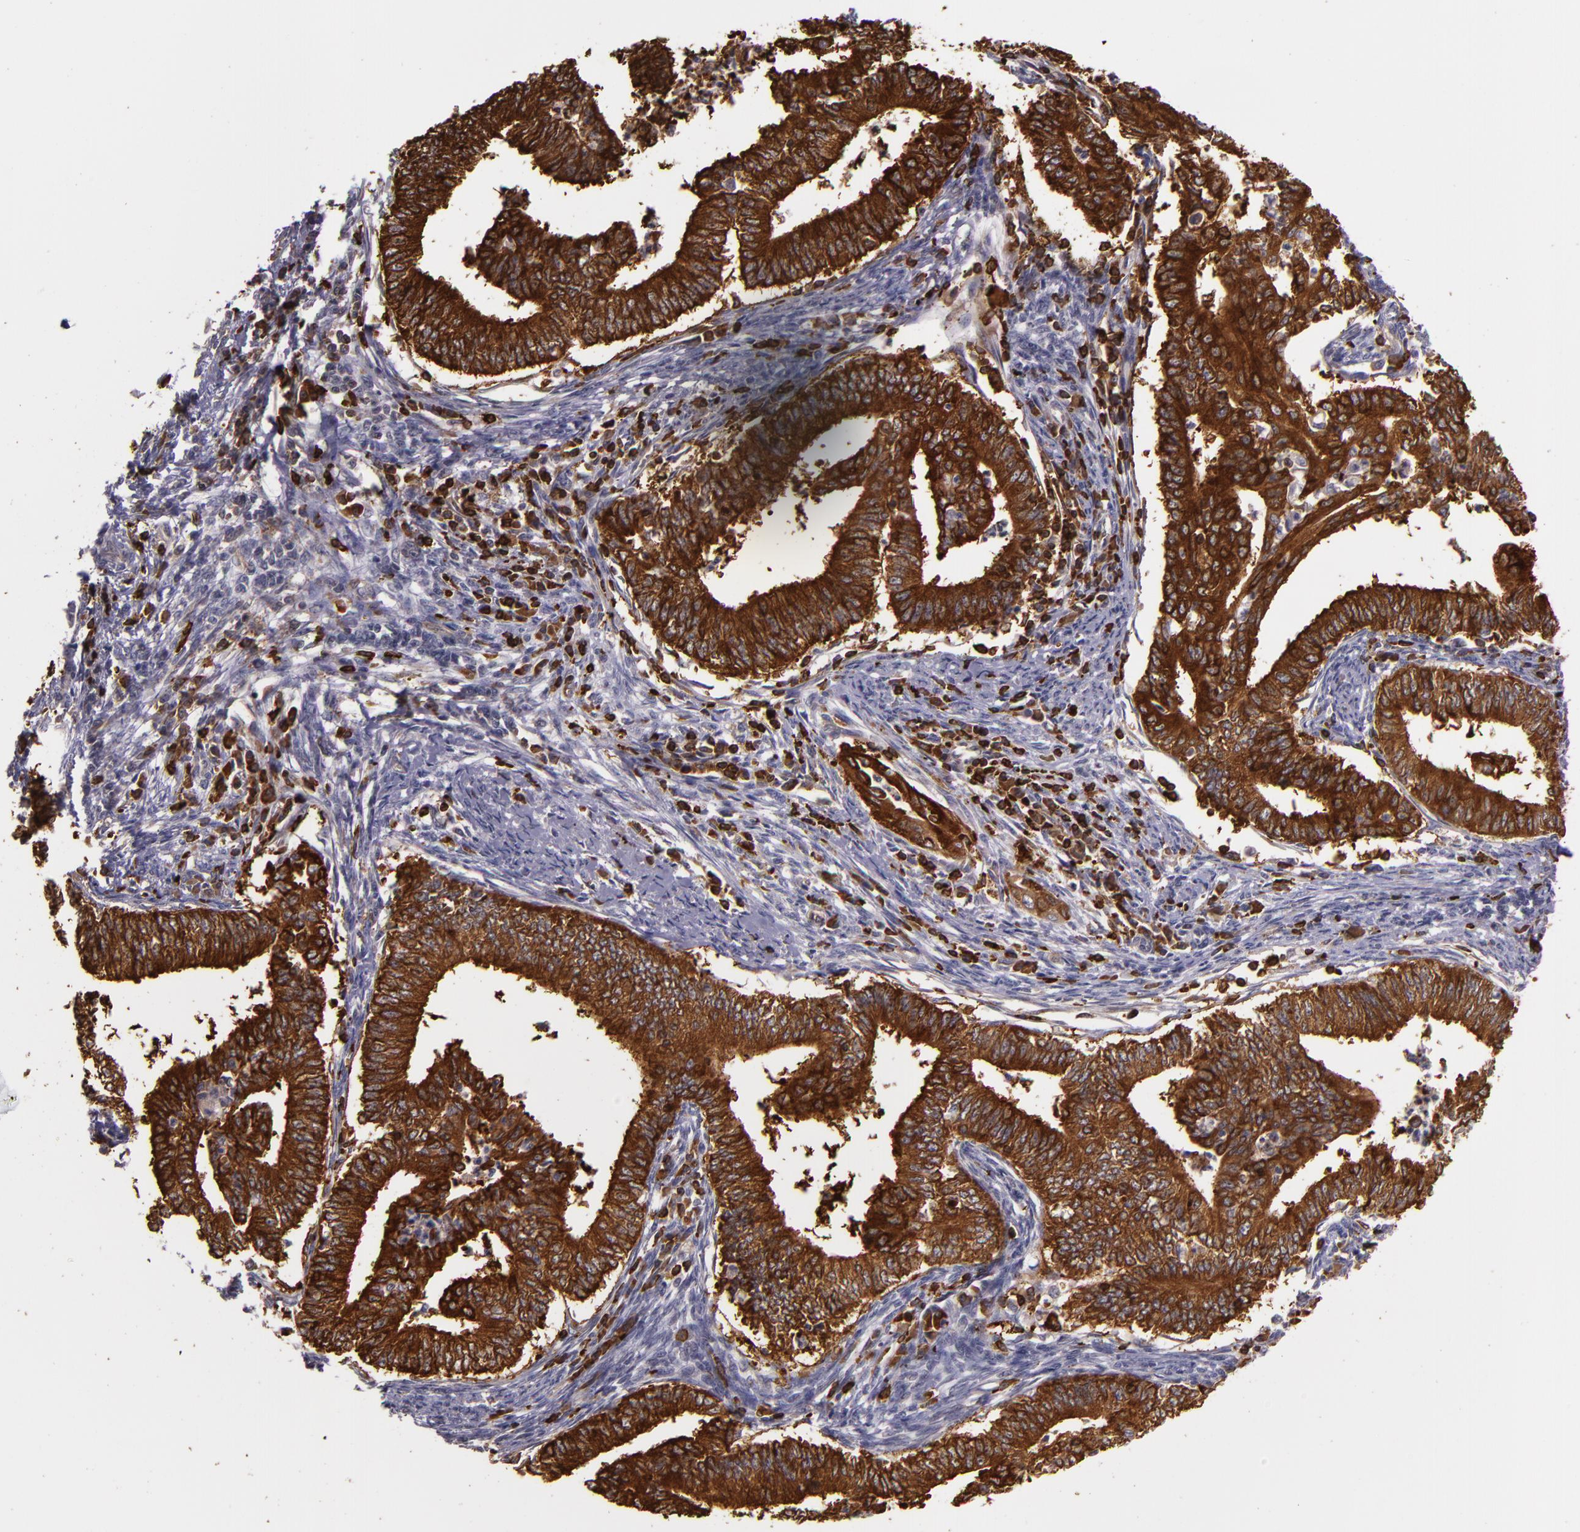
{"staining": {"intensity": "strong", "quantity": ">75%", "location": "cytoplasmic/membranous"}, "tissue": "endometrial cancer", "cell_type": "Tumor cells", "image_type": "cancer", "snomed": [{"axis": "morphology", "description": "Adenocarcinoma, NOS"}, {"axis": "topography", "description": "Endometrium"}], "caption": "Approximately >75% of tumor cells in human adenocarcinoma (endometrial) exhibit strong cytoplasmic/membranous protein expression as visualized by brown immunohistochemical staining.", "gene": "SLC9A3R1", "patient": {"sex": "female", "age": 66}}